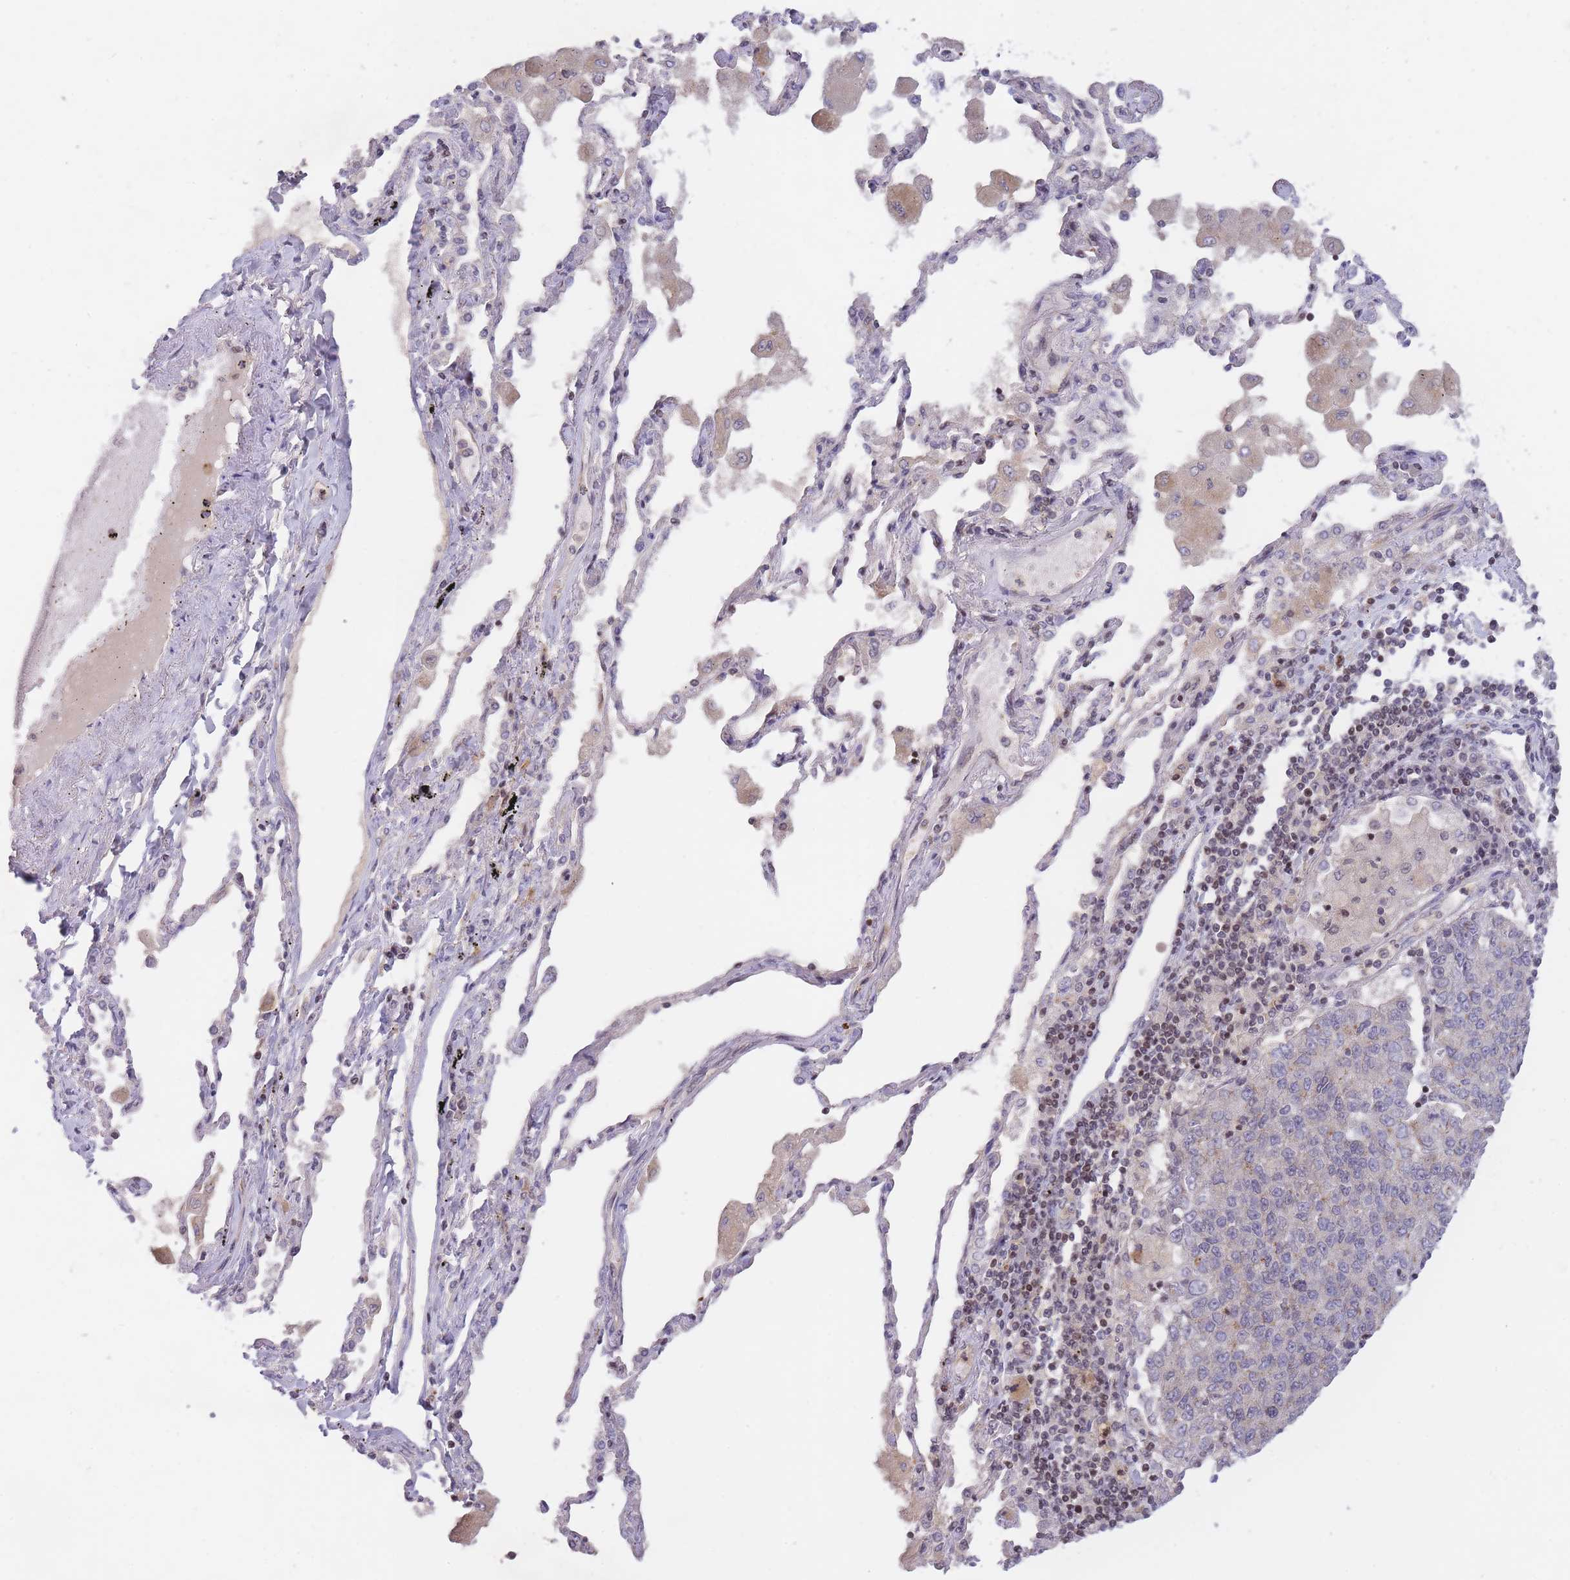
{"staining": {"intensity": "negative", "quantity": "none", "location": "none"}, "tissue": "lung cancer", "cell_type": "Tumor cells", "image_type": "cancer", "snomed": [{"axis": "morphology", "description": "Squamous cell carcinoma, NOS"}, {"axis": "topography", "description": "Lung"}], "caption": "DAB (3,3'-diaminobenzidine) immunohistochemical staining of lung squamous cell carcinoma displays no significant staining in tumor cells.", "gene": "SLC35F5", "patient": {"sex": "female", "age": 70}}